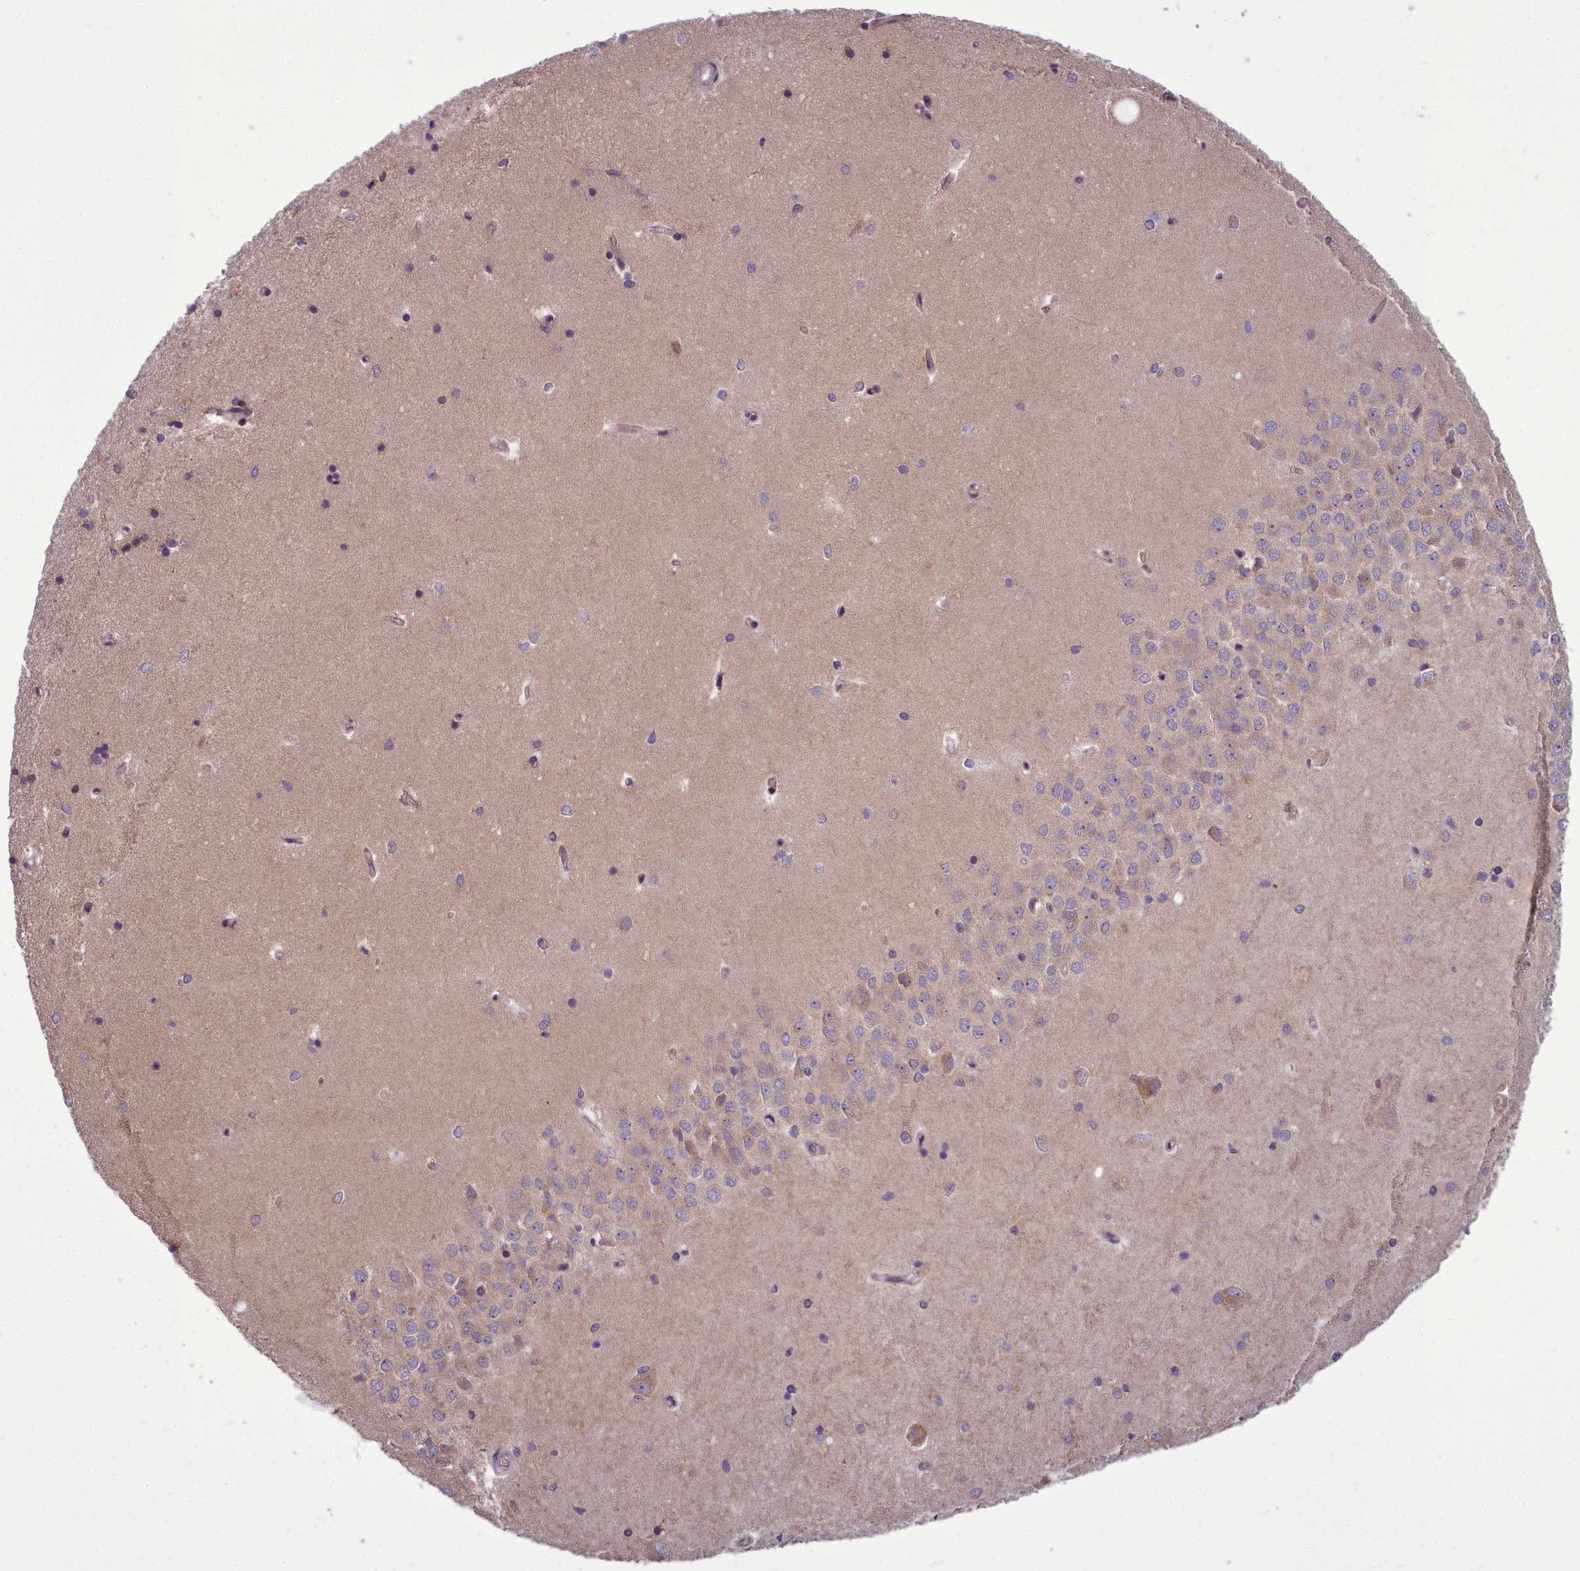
{"staining": {"intensity": "weak", "quantity": "25%-75%", "location": "cytoplasmic/membranous"}, "tissue": "hippocampus", "cell_type": "Glial cells", "image_type": "normal", "snomed": [{"axis": "morphology", "description": "Normal tissue, NOS"}, {"axis": "topography", "description": "Hippocampus"}], "caption": "IHC staining of normal hippocampus, which reveals low levels of weak cytoplasmic/membranous expression in approximately 25%-75% of glial cells indicating weak cytoplasmic/membranous protein expression. The staining was performed using DAB (3,3'-diaminobenzidine) (brown) for protein detection and nuclei were counterstained in hematoxylin (blue).", "gene": "AP1M1", "patient": {"sex": "male", "age": 45}}